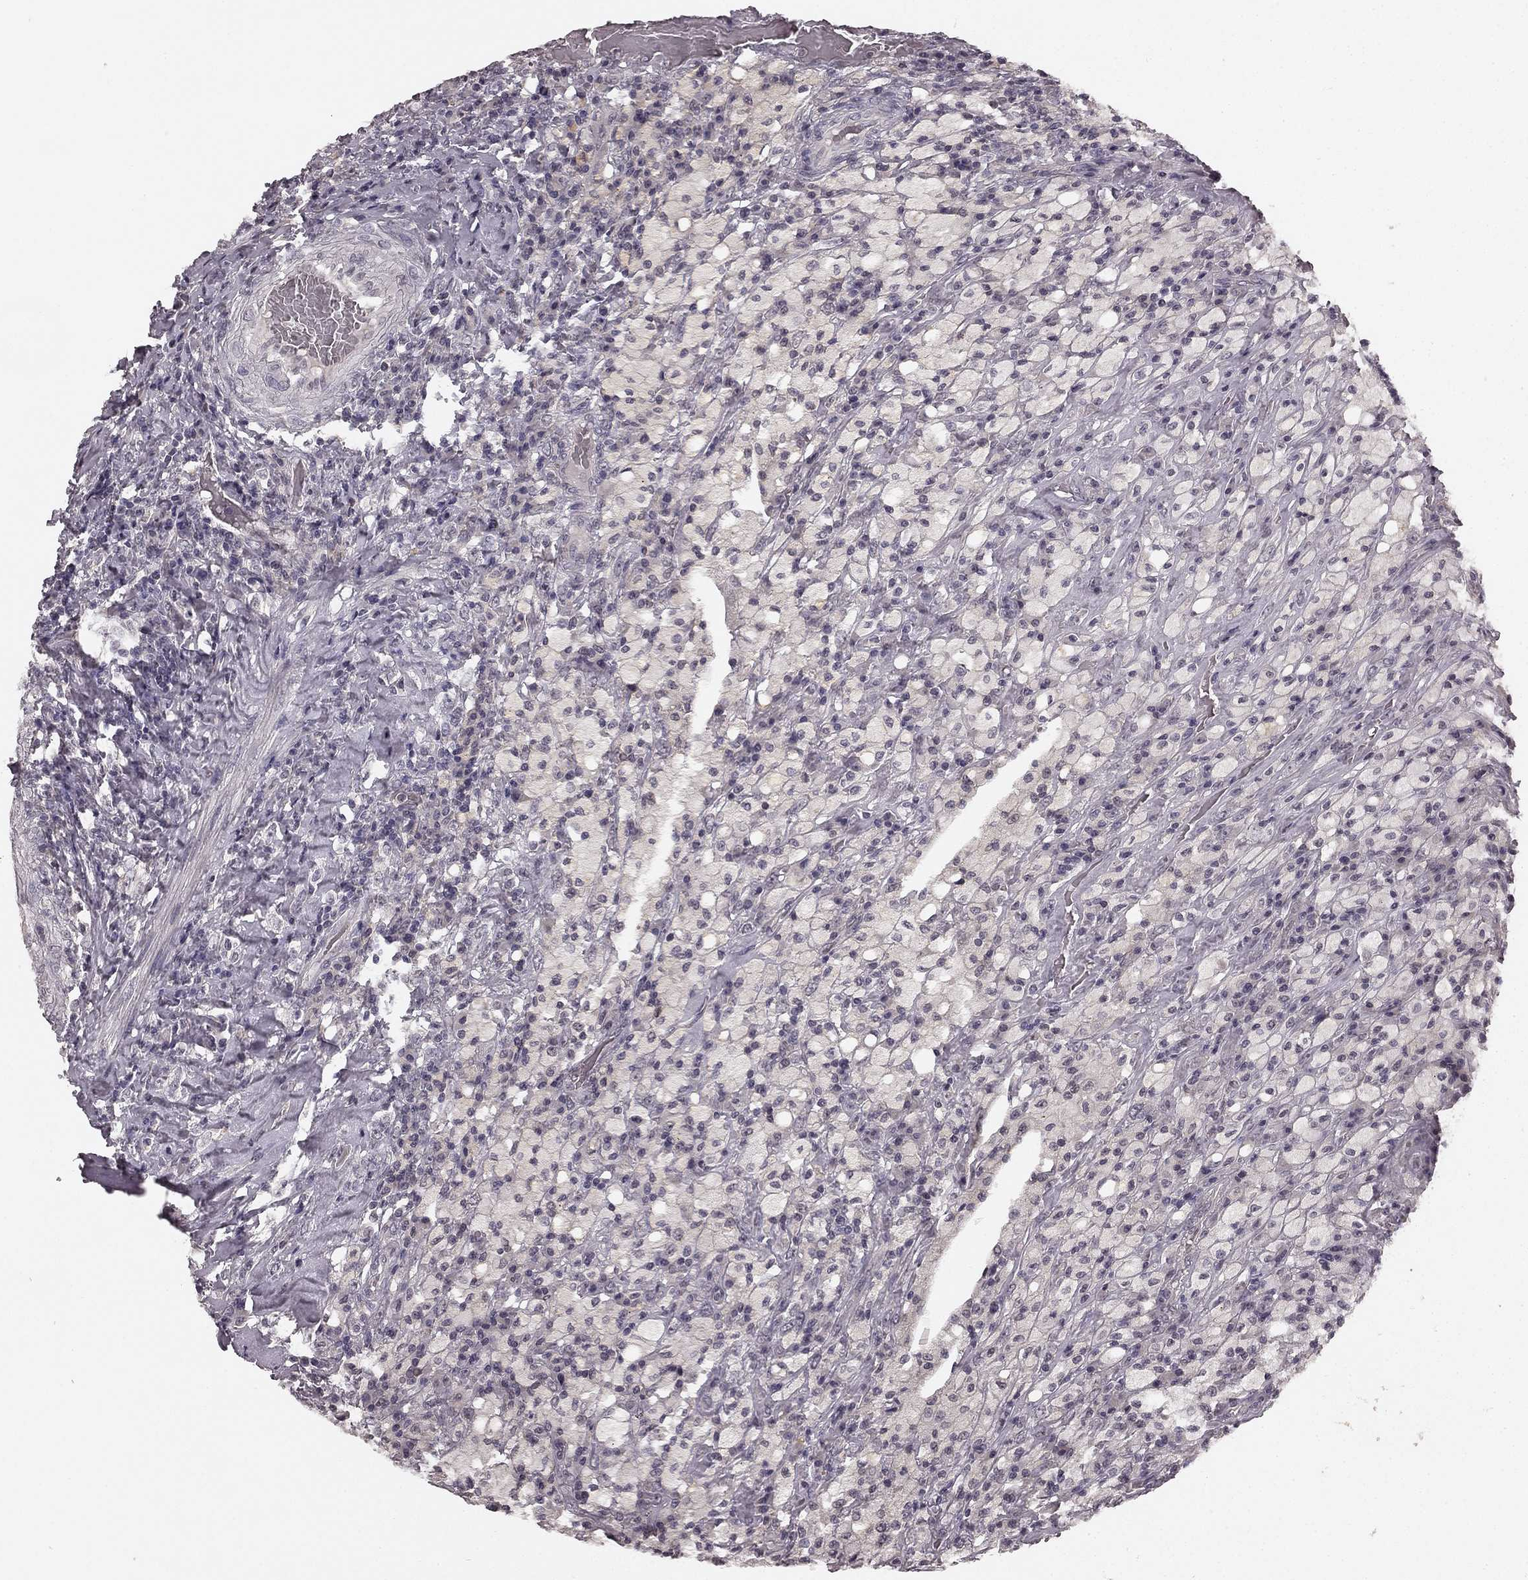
{"staining": {"intensity": "negative", "quantity": "none", "location": "none"}, "tissue": "testis cancer", "cell_type": "Tumor cells", "image_type": "cancer", "snomed": [{"axis": "morphology", "description": "Necrosis, NOS"}, {"axis": "morphology", "description": "Carcinoma, Embryonal, NOS"}, {"axis": "topography", "description": "Testis"}], "caption": "DAB immunohistochemical staining of embryonal carcinoma (testis) shows no significant positivity in tumor cells.", "gene": "HCN4", "patient": {"sex": "male", "age": 19}}